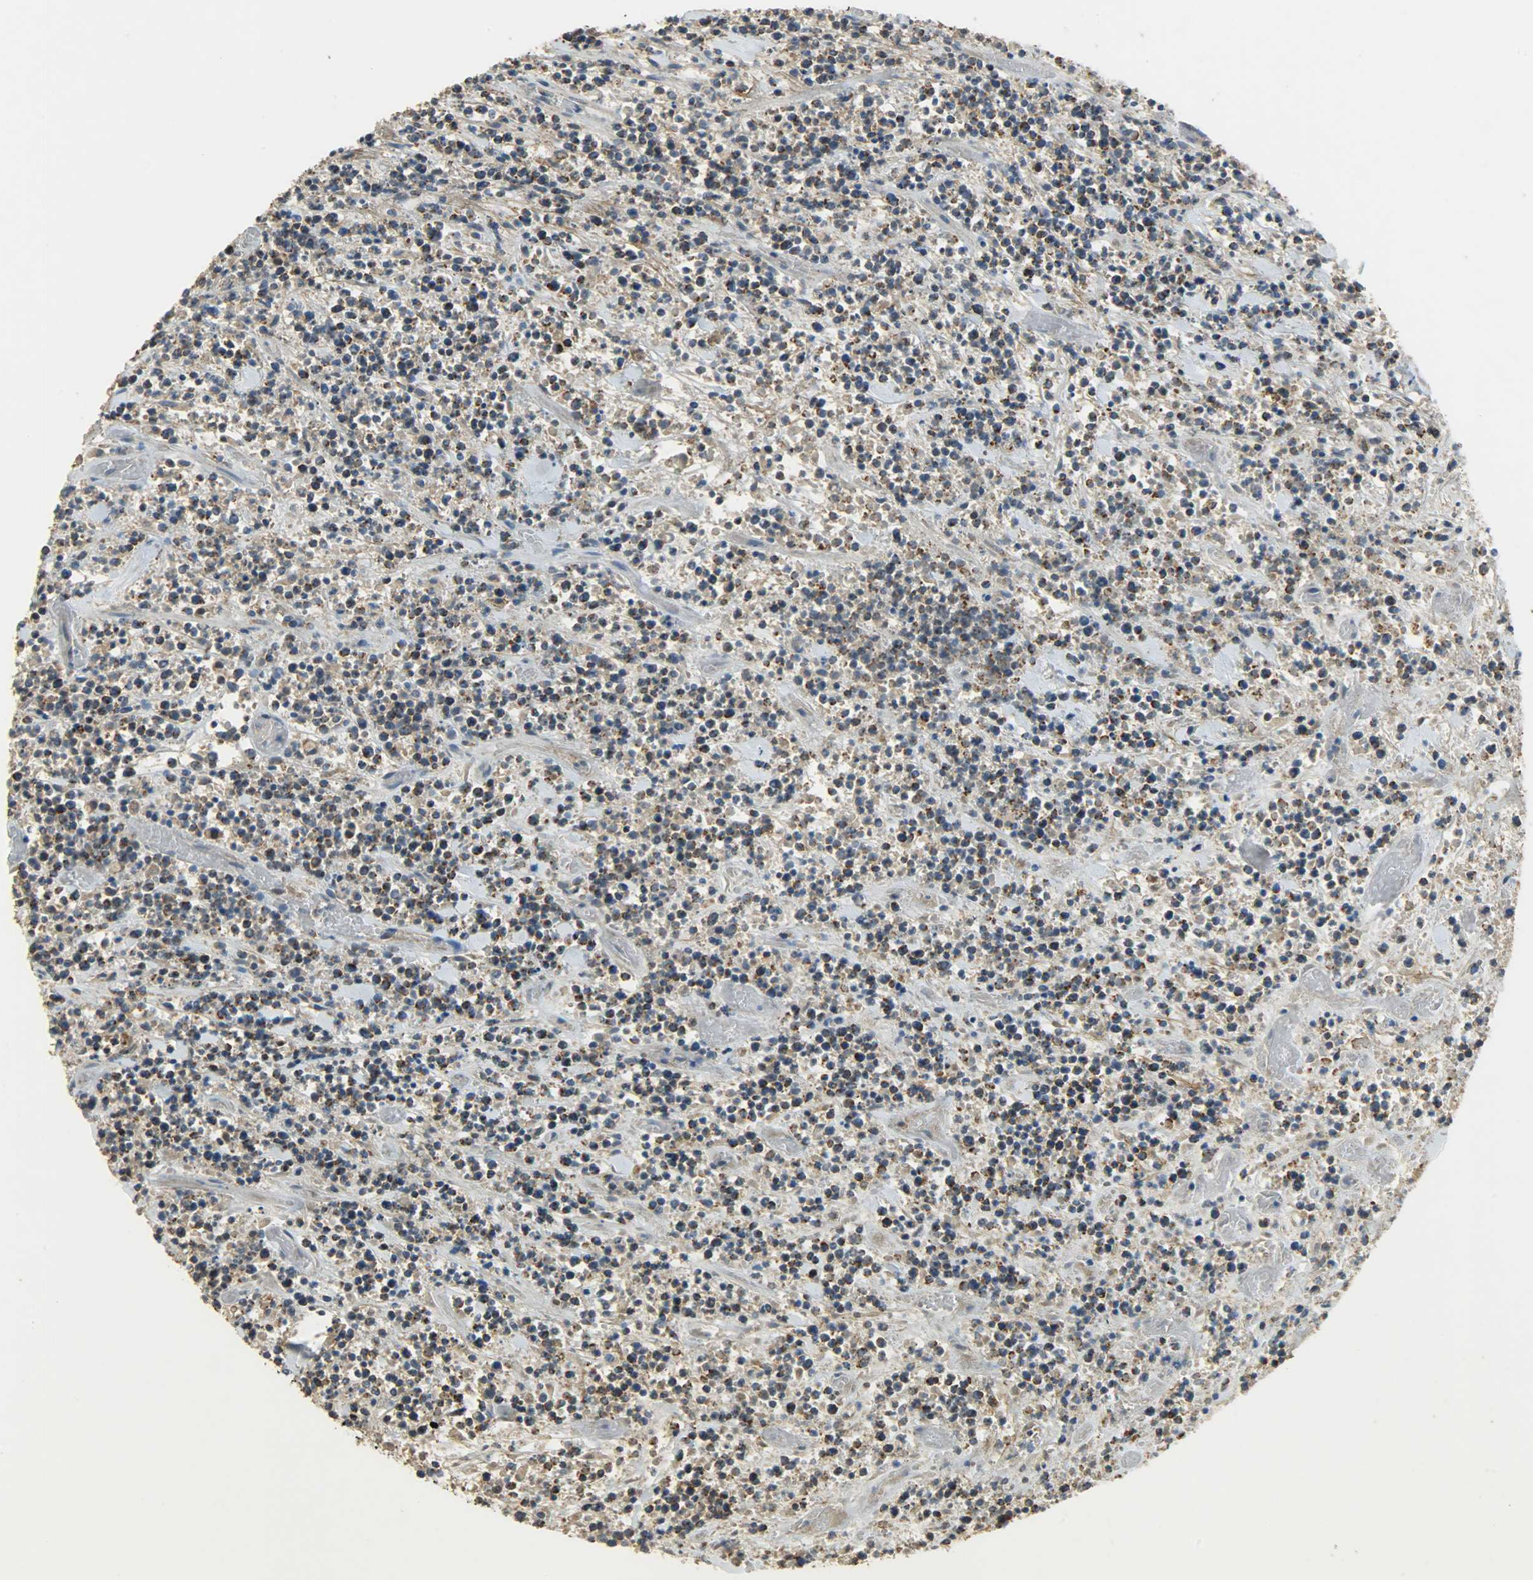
{"staining": {"intensity": "moderate", "quantity": ">75%", "location": "cytoplasmic/membranous"}, "tissue": "lymphoma", "cell_type": "Tumor cells", "image_type": "cancer", "snomed": [{"axis": "morphology", "description": "Malignant lymphoma, non-Hodgkin's type, High grade"}, {"axis": "topography", "description": "Soft tissue"}], "caption": "Malignant lymphoma, non-Hodgkin's type (high-grade) tissue demonstrates moderate cytoplasmic/membranous positivity in about >75% of tumor cells, visualized by immunohistochemistry.", "gene": "HDHD5", "patient": {"sex": "male", "age": 18}}